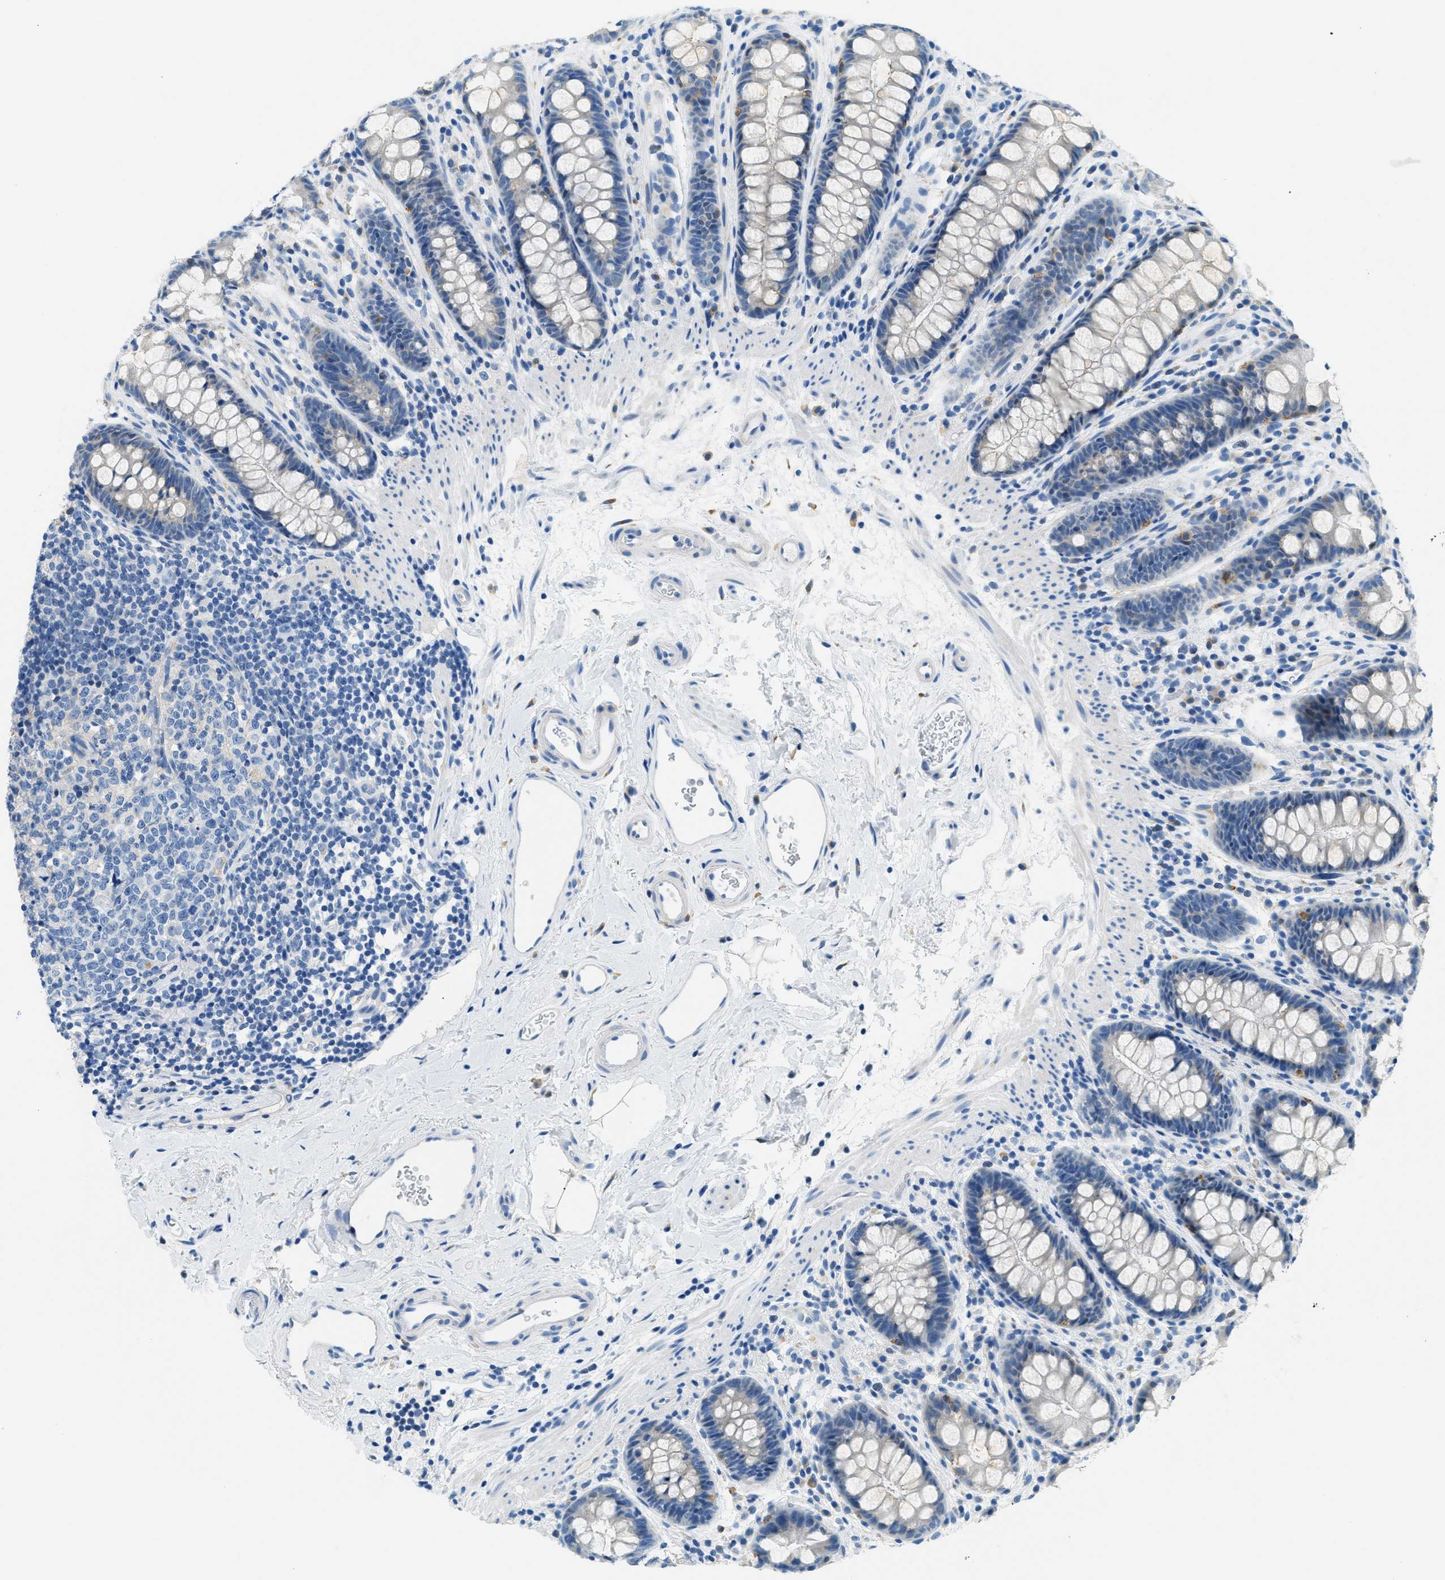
{"staining": {"intensity": "weak", "quantity": "<25%", "location": "cytoplasmic/membranous"}, "tissue": "rectum", "cell_type": "Glandular cells", "image_type": "normal", "snomed": [{"axis": "morphology", "description": "Normal tissue, NOS"}, {"axis": "topography", "description": "Rectum"}], "caption": "This is a micrograph of immunohistochemistry staining of benign rectum, which shows no staining in glandular cells.", "gene": "CLDN18", "patient": {"sex": "female", "age": 65}}